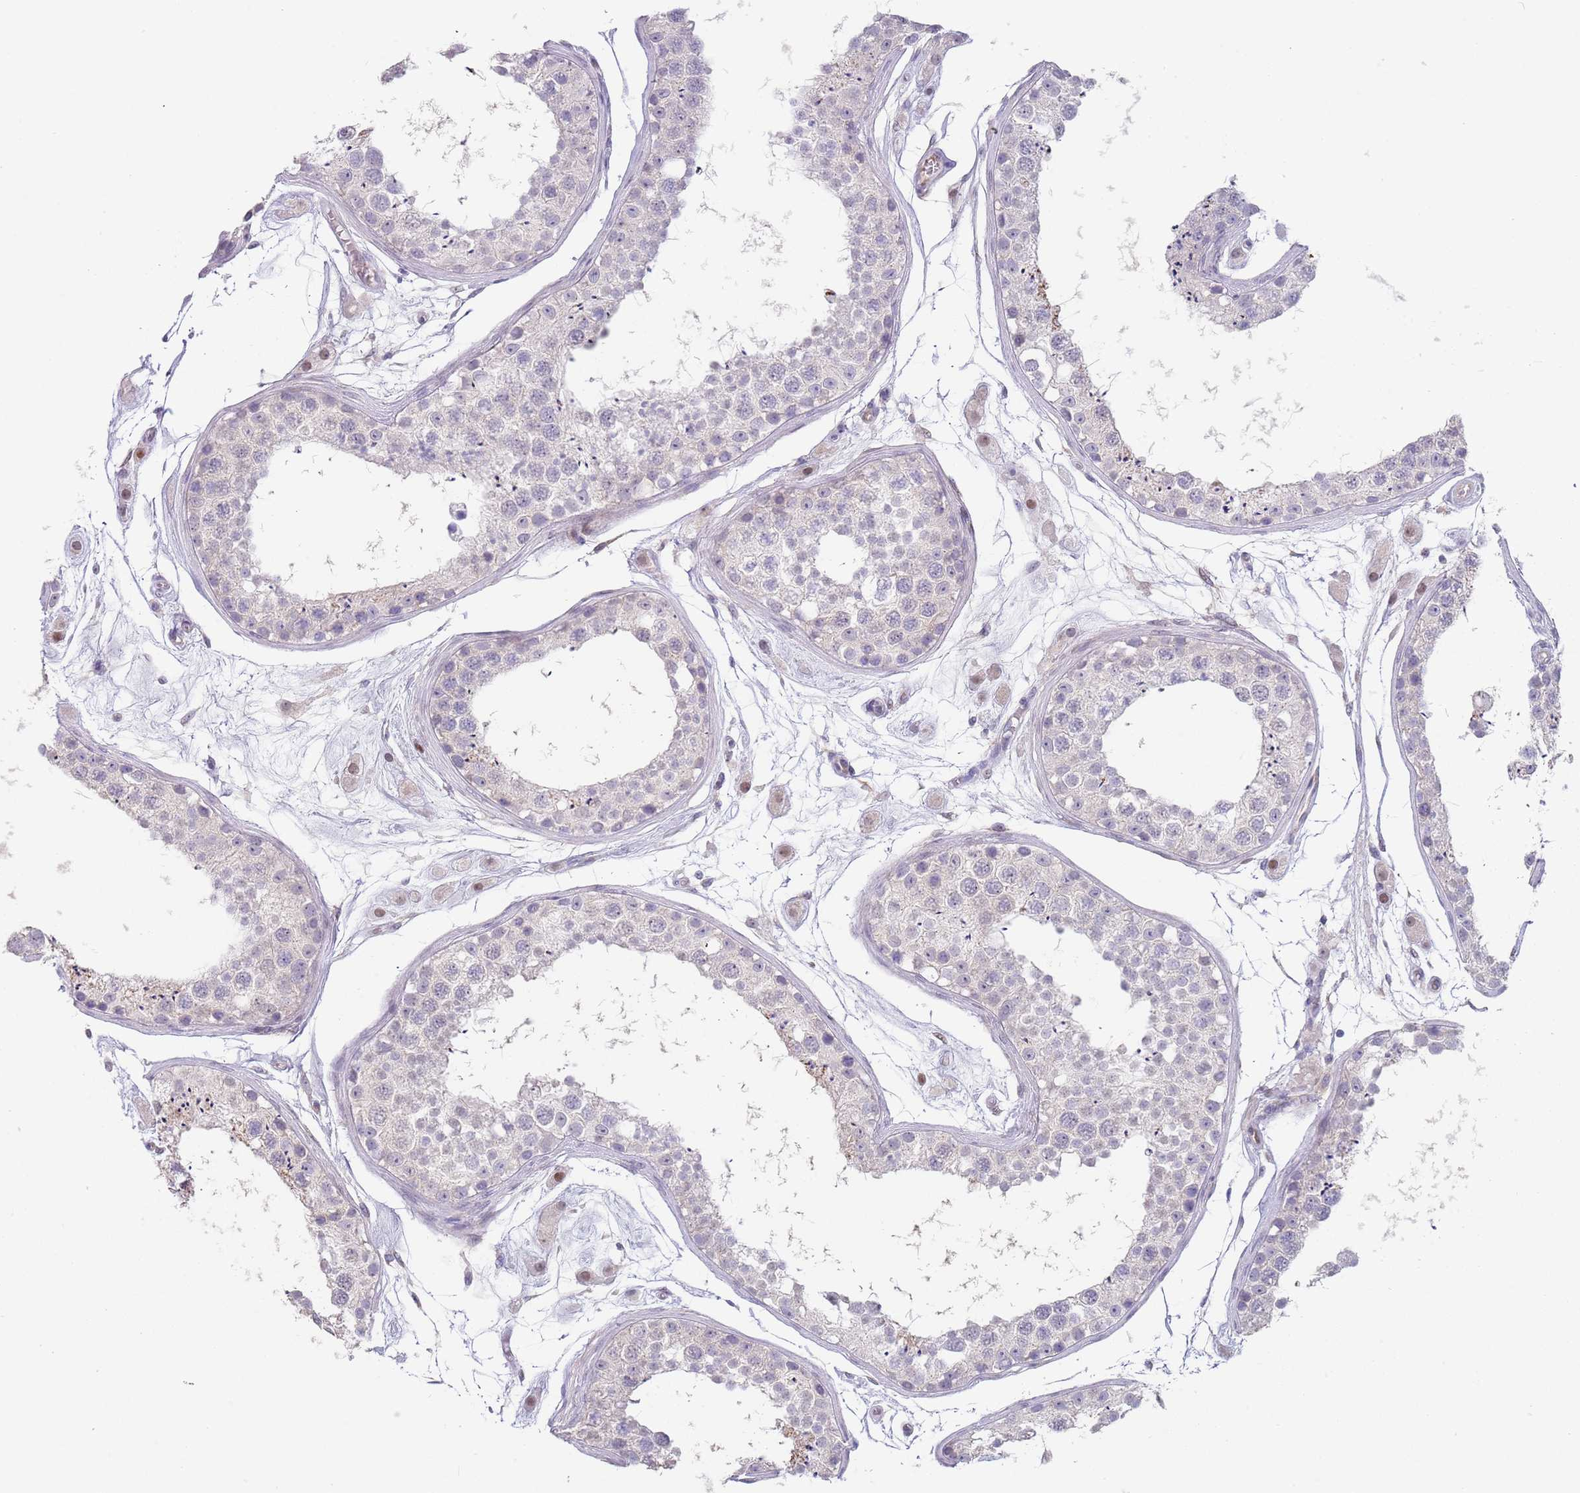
{"staining": {"intensity": "negative", "quantity": "none", "location": "none"}, "tissue": "testis", "cell_type": "Cells in seminiferous ducts", "image_type": "normal", "snomed": [{"axis": "morphology", "description": "Normal tissue, NOS"}, {"axis": "topography", "description": "Testis"}], "caption": "Micrograph shows no significant protein staining in cells in seminiferous ducts of benign testis.", "gene": "TNRC6C", "patient": {"sex": "male", "age": 25}}